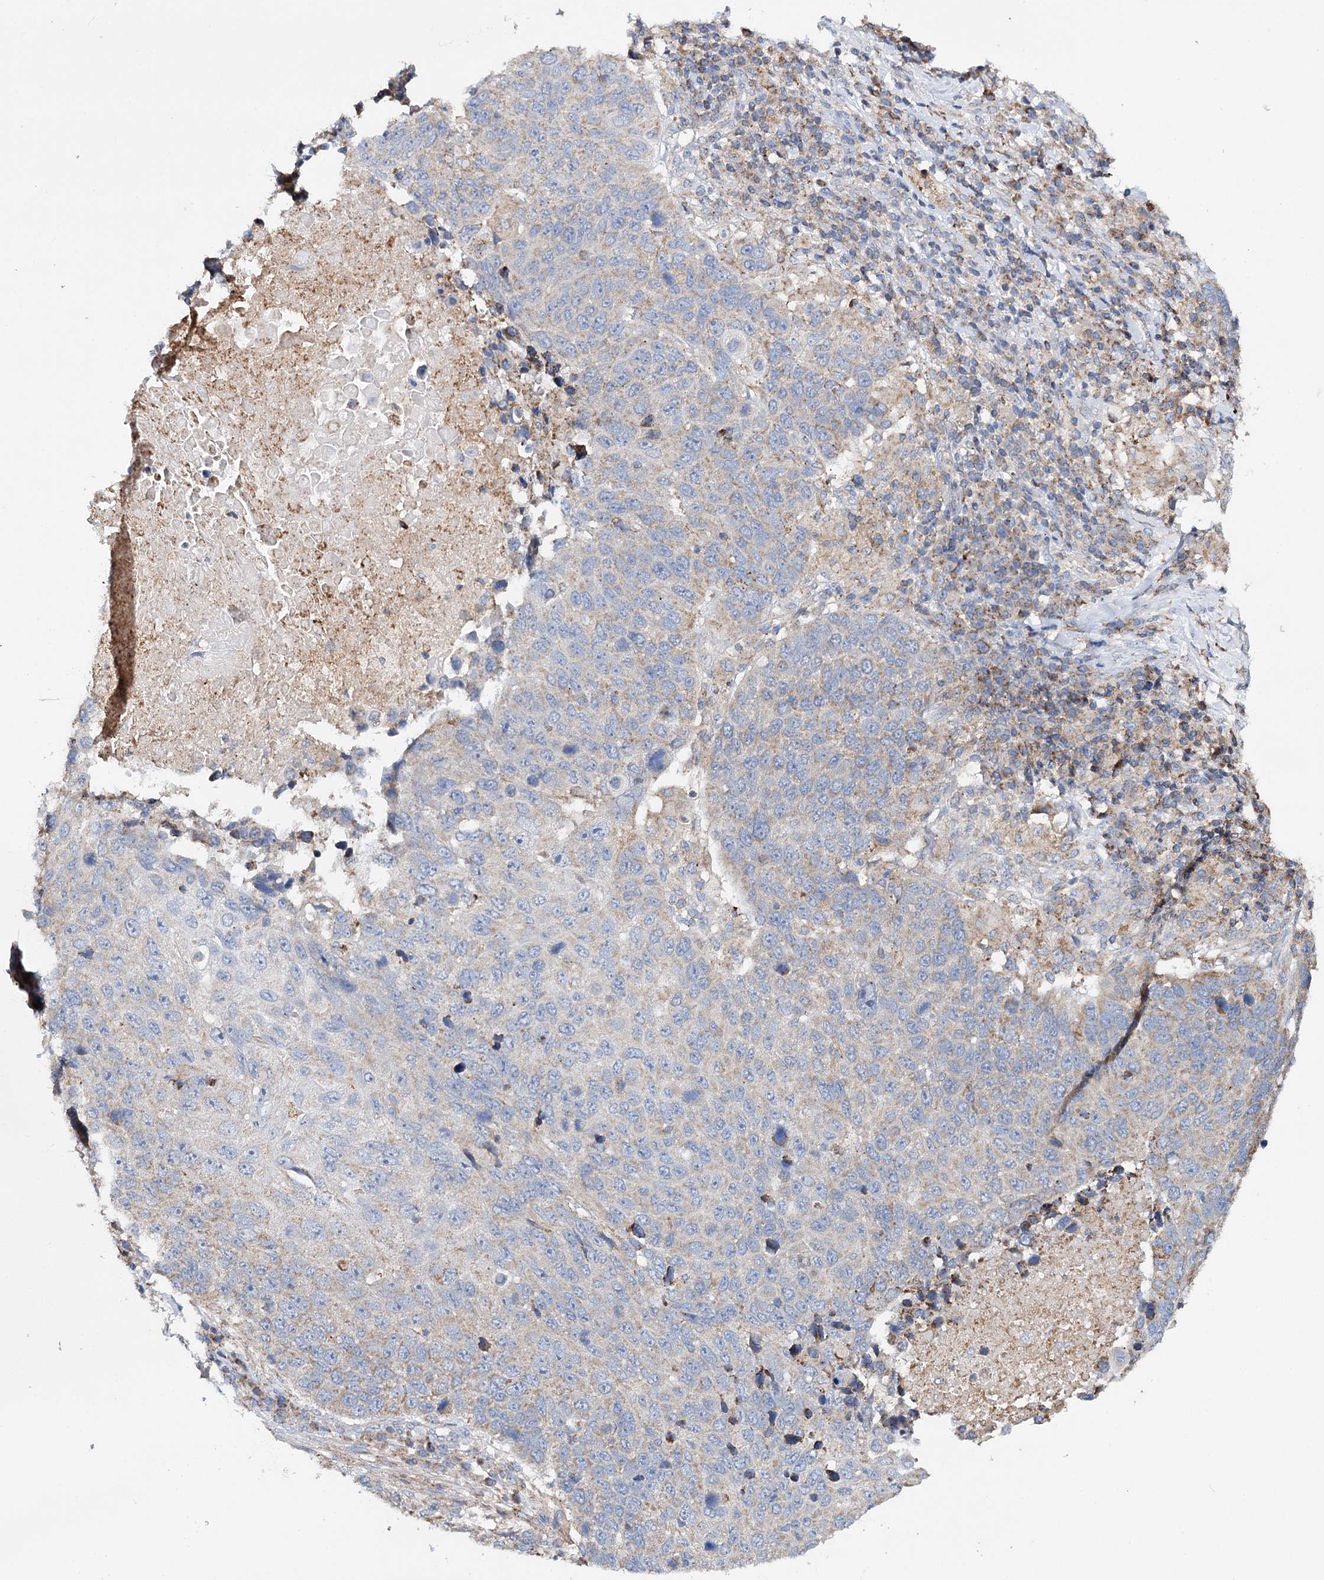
{"staining": {"intensity": "negative", "quantity": "none", "location": "none"}, "tissue": "lung cancer", "cell_type": "Tumor cells", "image_type": "cancer", "snomed": [{"axis": "morphology", "description": "Normal tissue, NOS"}, {"axis": "morphology", "description": "Squamous cell carcinoma, NOS"}, {"axis": "topography", "description": "Lymph node"}, {"axis": "topography", "description": "Lung"}], "caption": "There is no significant expression in tumor cells of lung squamous cell carcinoma. The staining is performed using DAB (3,3'-diaminobenzidine) brown chromogen with nuclei counter-stained in using hematoxylin.", "gene": "CFAP46", "patient": {"sex": "male", "age": 66}}